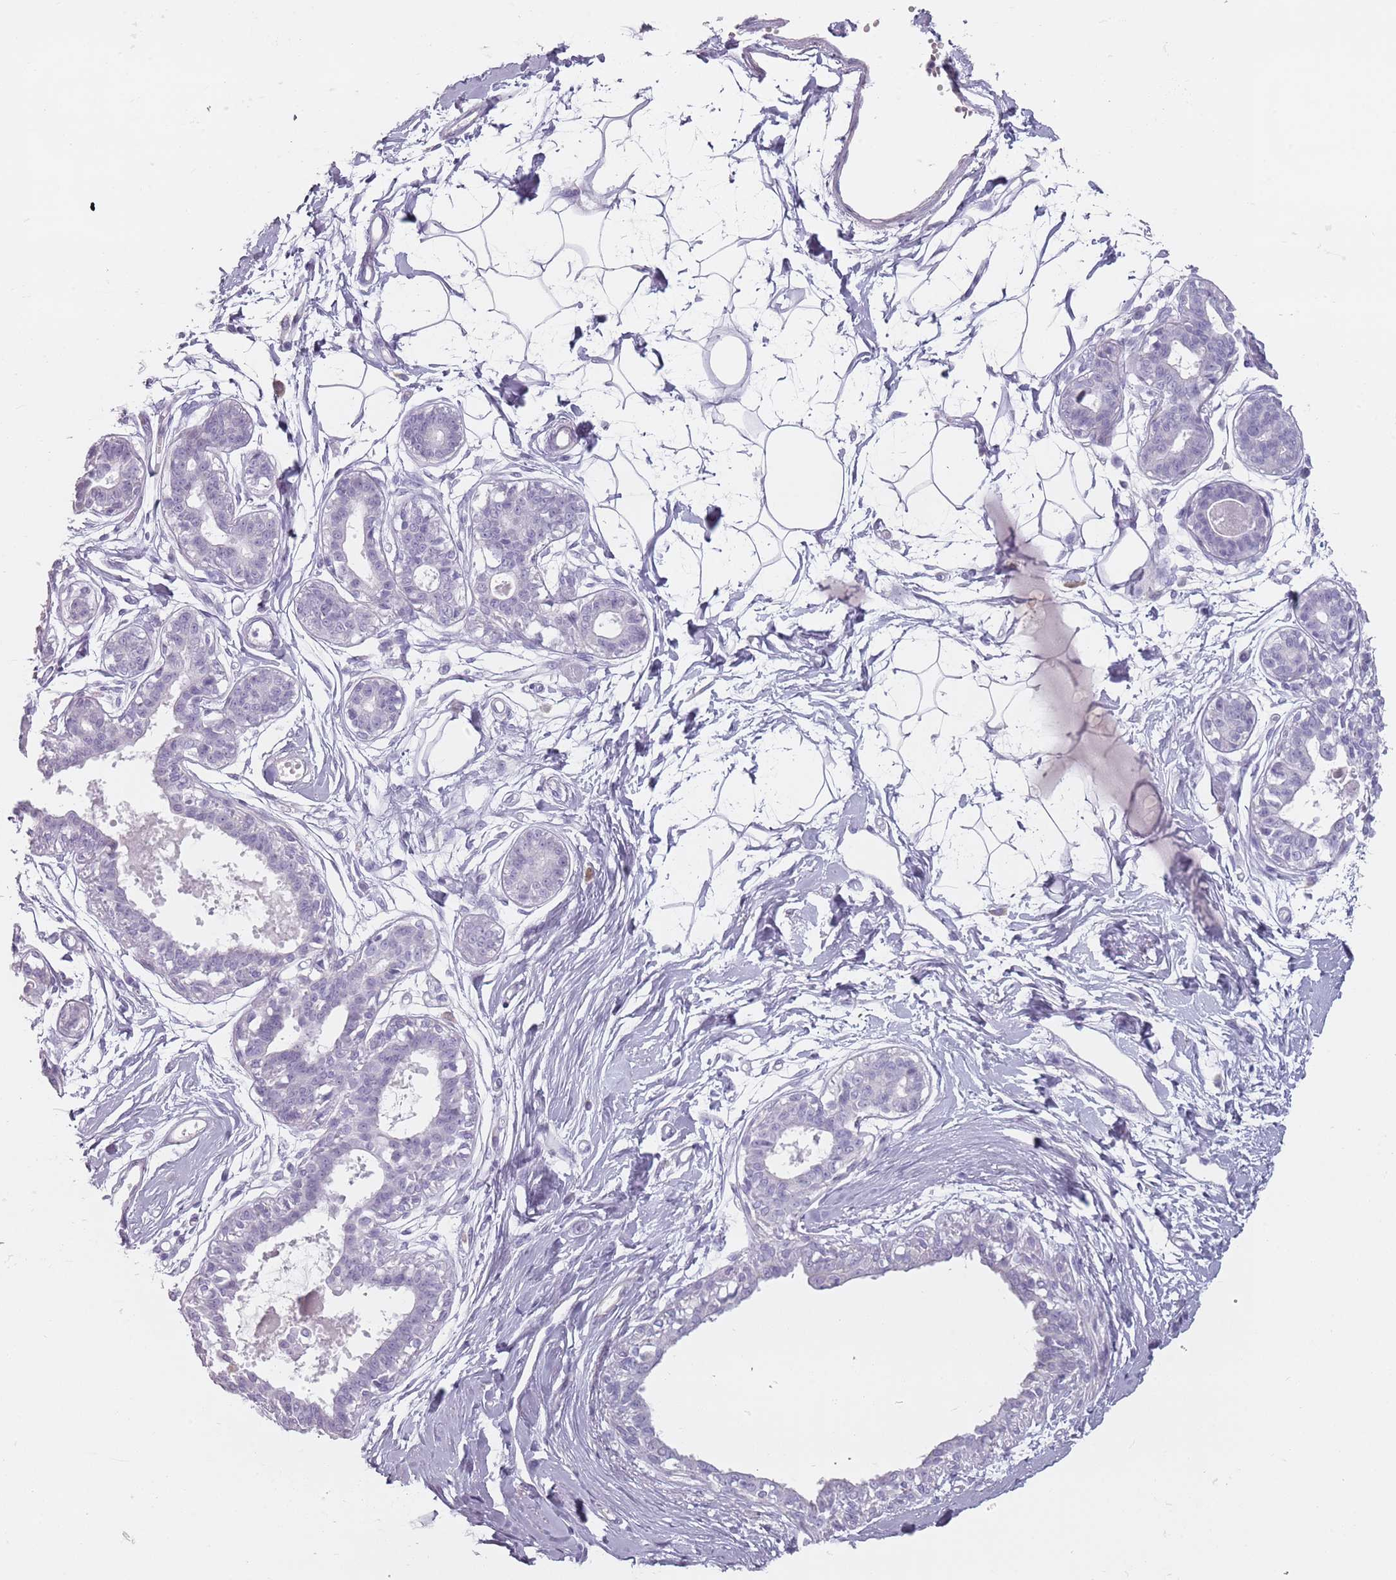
{"staining": {"intensity": "negative", "quantity": "none", "location": "none"}, "tissue": "breast", "cell_type": "Adipocytes", "image_type": "normal", "snomed": [{"axis": "morphology", "description": "Normal tissue, NOS"}, {"axis": "topography", "description": "Breast"}], "caption": "High magnification brightfield microscopy of benign breast stained with DAB (3,3'-diaminobenzidine) (brown) and counterstained with hematoxylin (blue): adipocytes show no significant positivity. The staining was performed using DAB (3,3'-diaminobenzidine) to visualize the protein expression in brown, while the nuclei were stained in blue with hematoxylin (Magnification: 20x).", "gene": "ZNF584", "patient": {"sex": "female", "age": 45}}